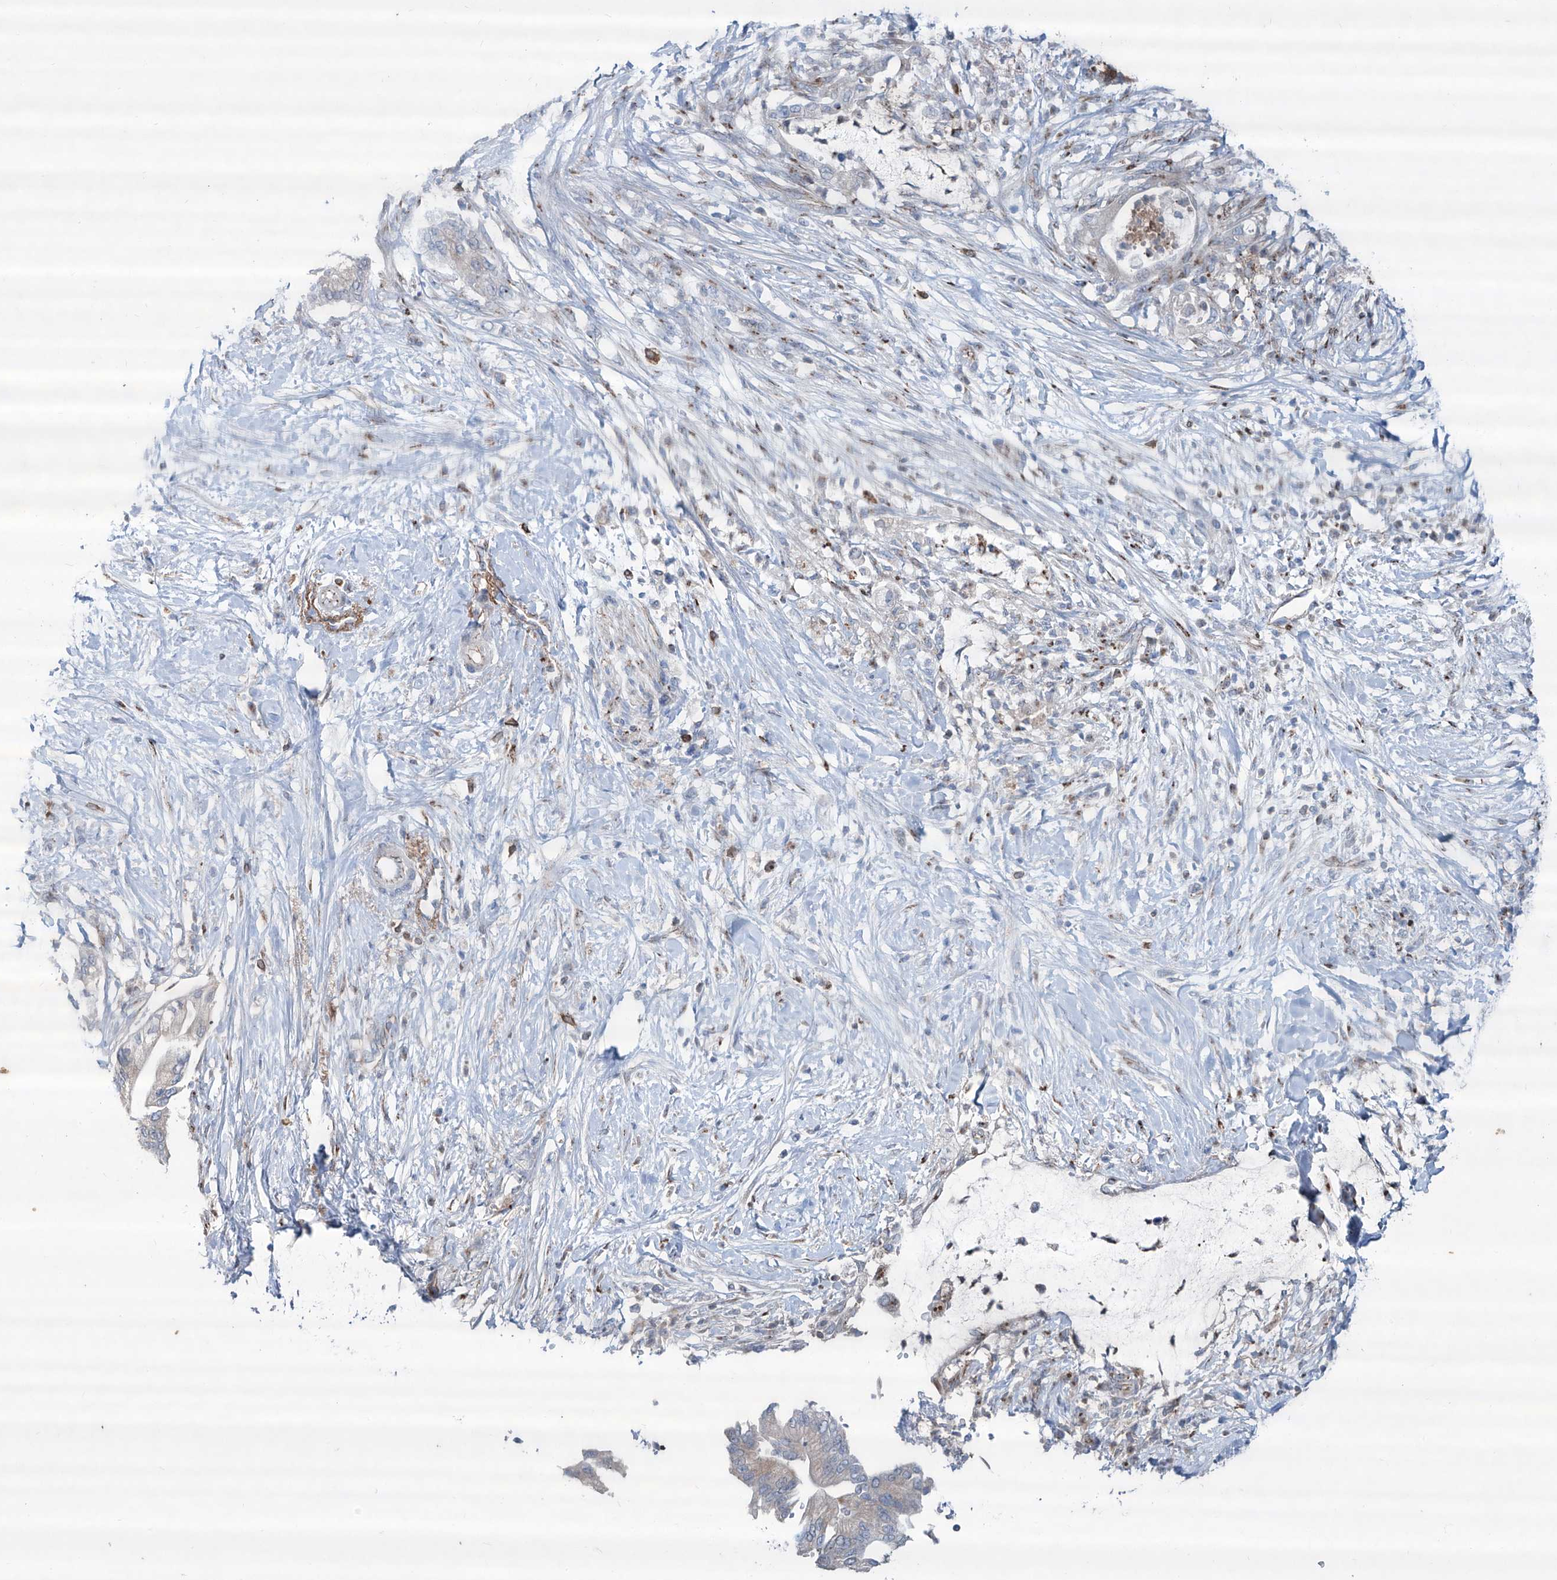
{"staining": {"intensity": "negative", "quantity": "none", "location": "none"}, "tissue": "pancreatic cancer", "cell_type": "Tumor cells", "image_type": "cancer", "snomed": [{"axis": "morphology", "description": "Normal tissue, NOS"}, {"axis": "morphology", "description": "Adenocarcinoma, NOS"}, {"axis": "topography", "description": "Pancreas"}, {"axis": "topography", "description": "Duodenum"}], "caption": "Tumor cells show no significant protein expression in pancreatic cancer.", "gene": "CDH5", "patient": {"sex": "female", "age": 60}}